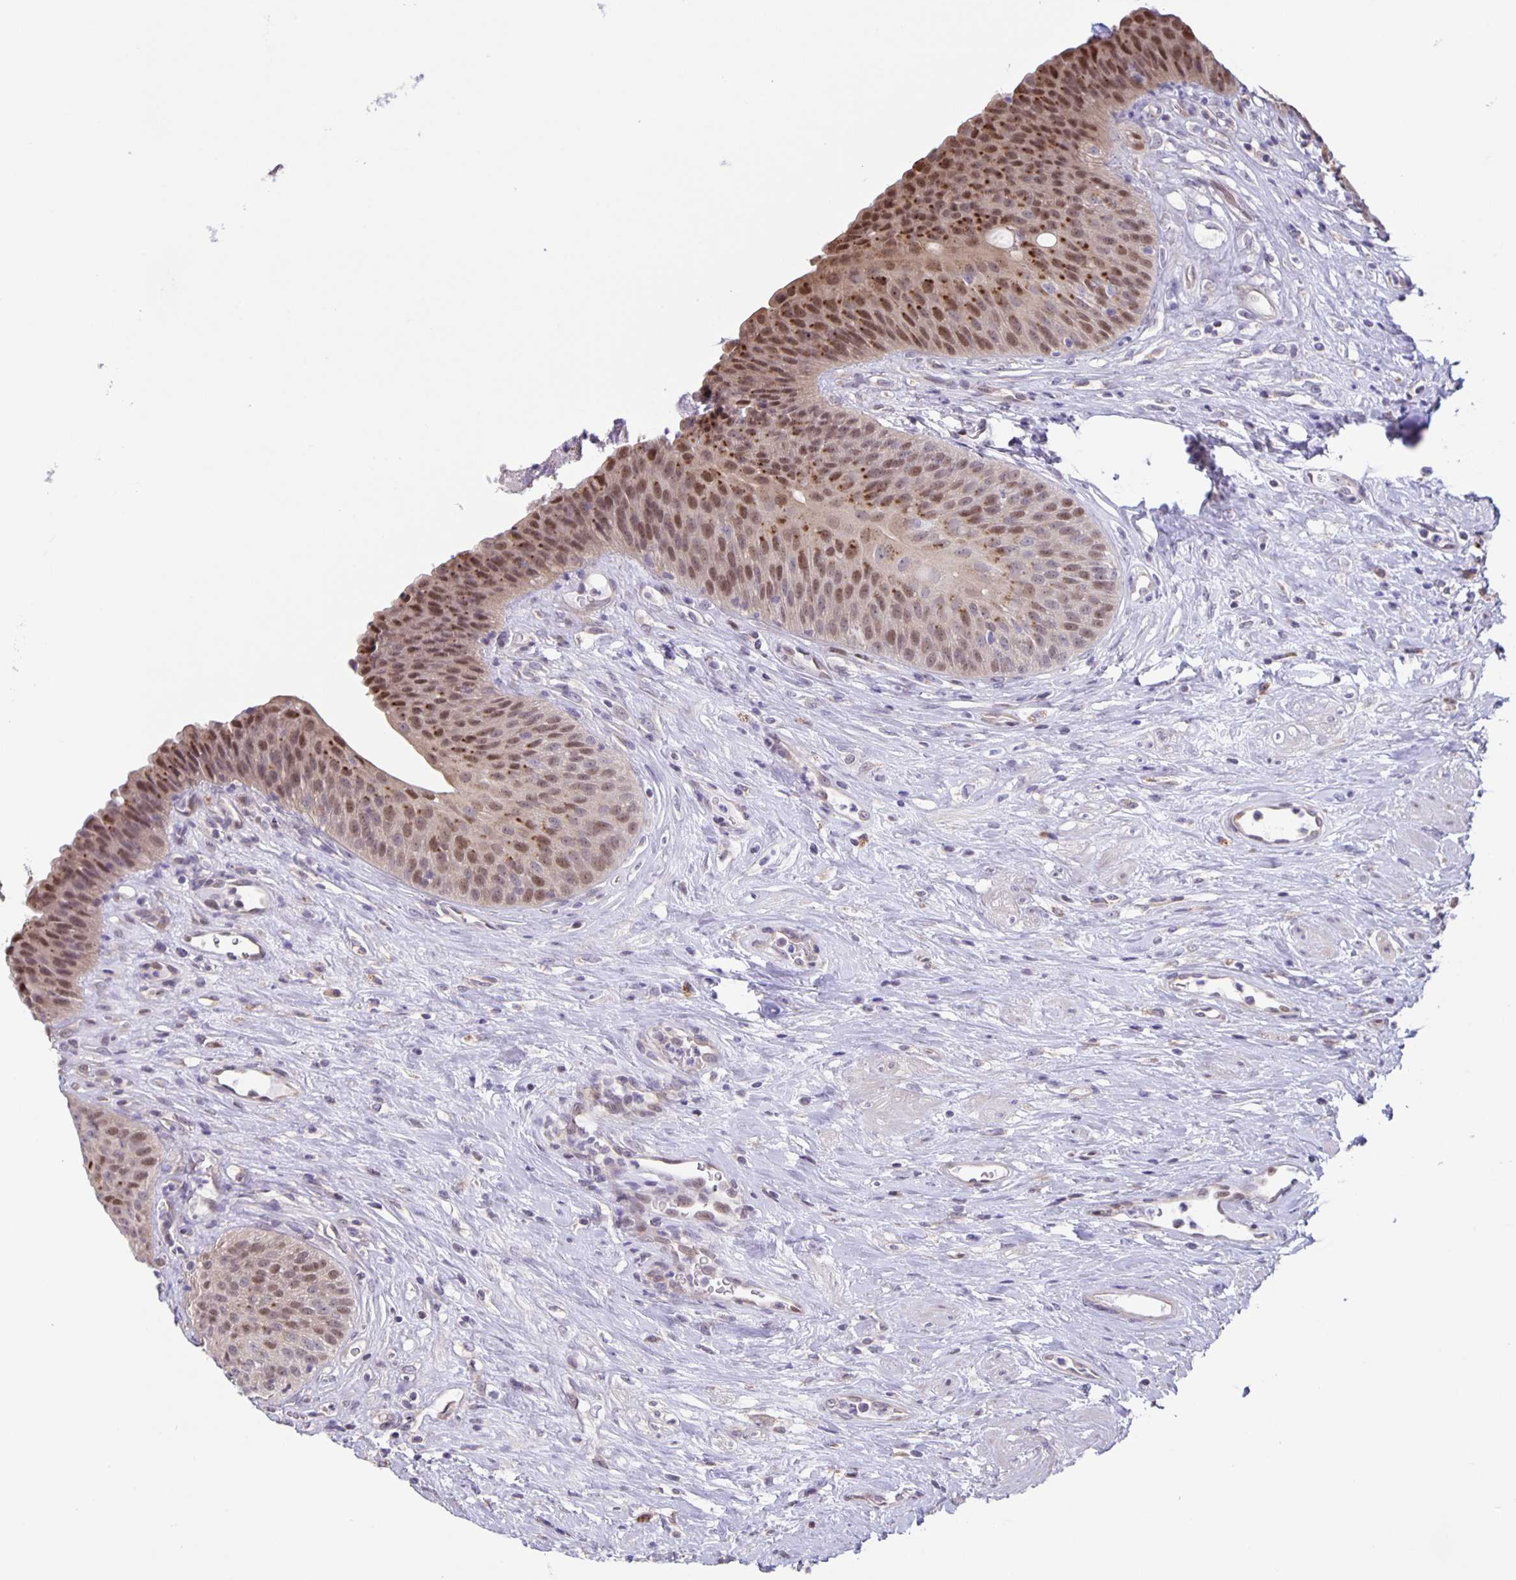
{"staining": {"intensity": "moderate", "quantity": ">75%", "location": "nuclear"}, "tissue": "urinary bladder", "cell_type": "Urothelial cells", "image_type": "normal", "snomed": [{"axis": "morphology", "description": "Normal tissue, NOS"}, {"axis": "topography", "description": "Urinary bladder"}], "caption": "Protein expression by immunohistochemistry shows moderate nuclear staining in about >75% of urothelial cells in normal urinary bladder.", "gene": "MAPK12", "patient": {"sex": "female", "age": 56}}